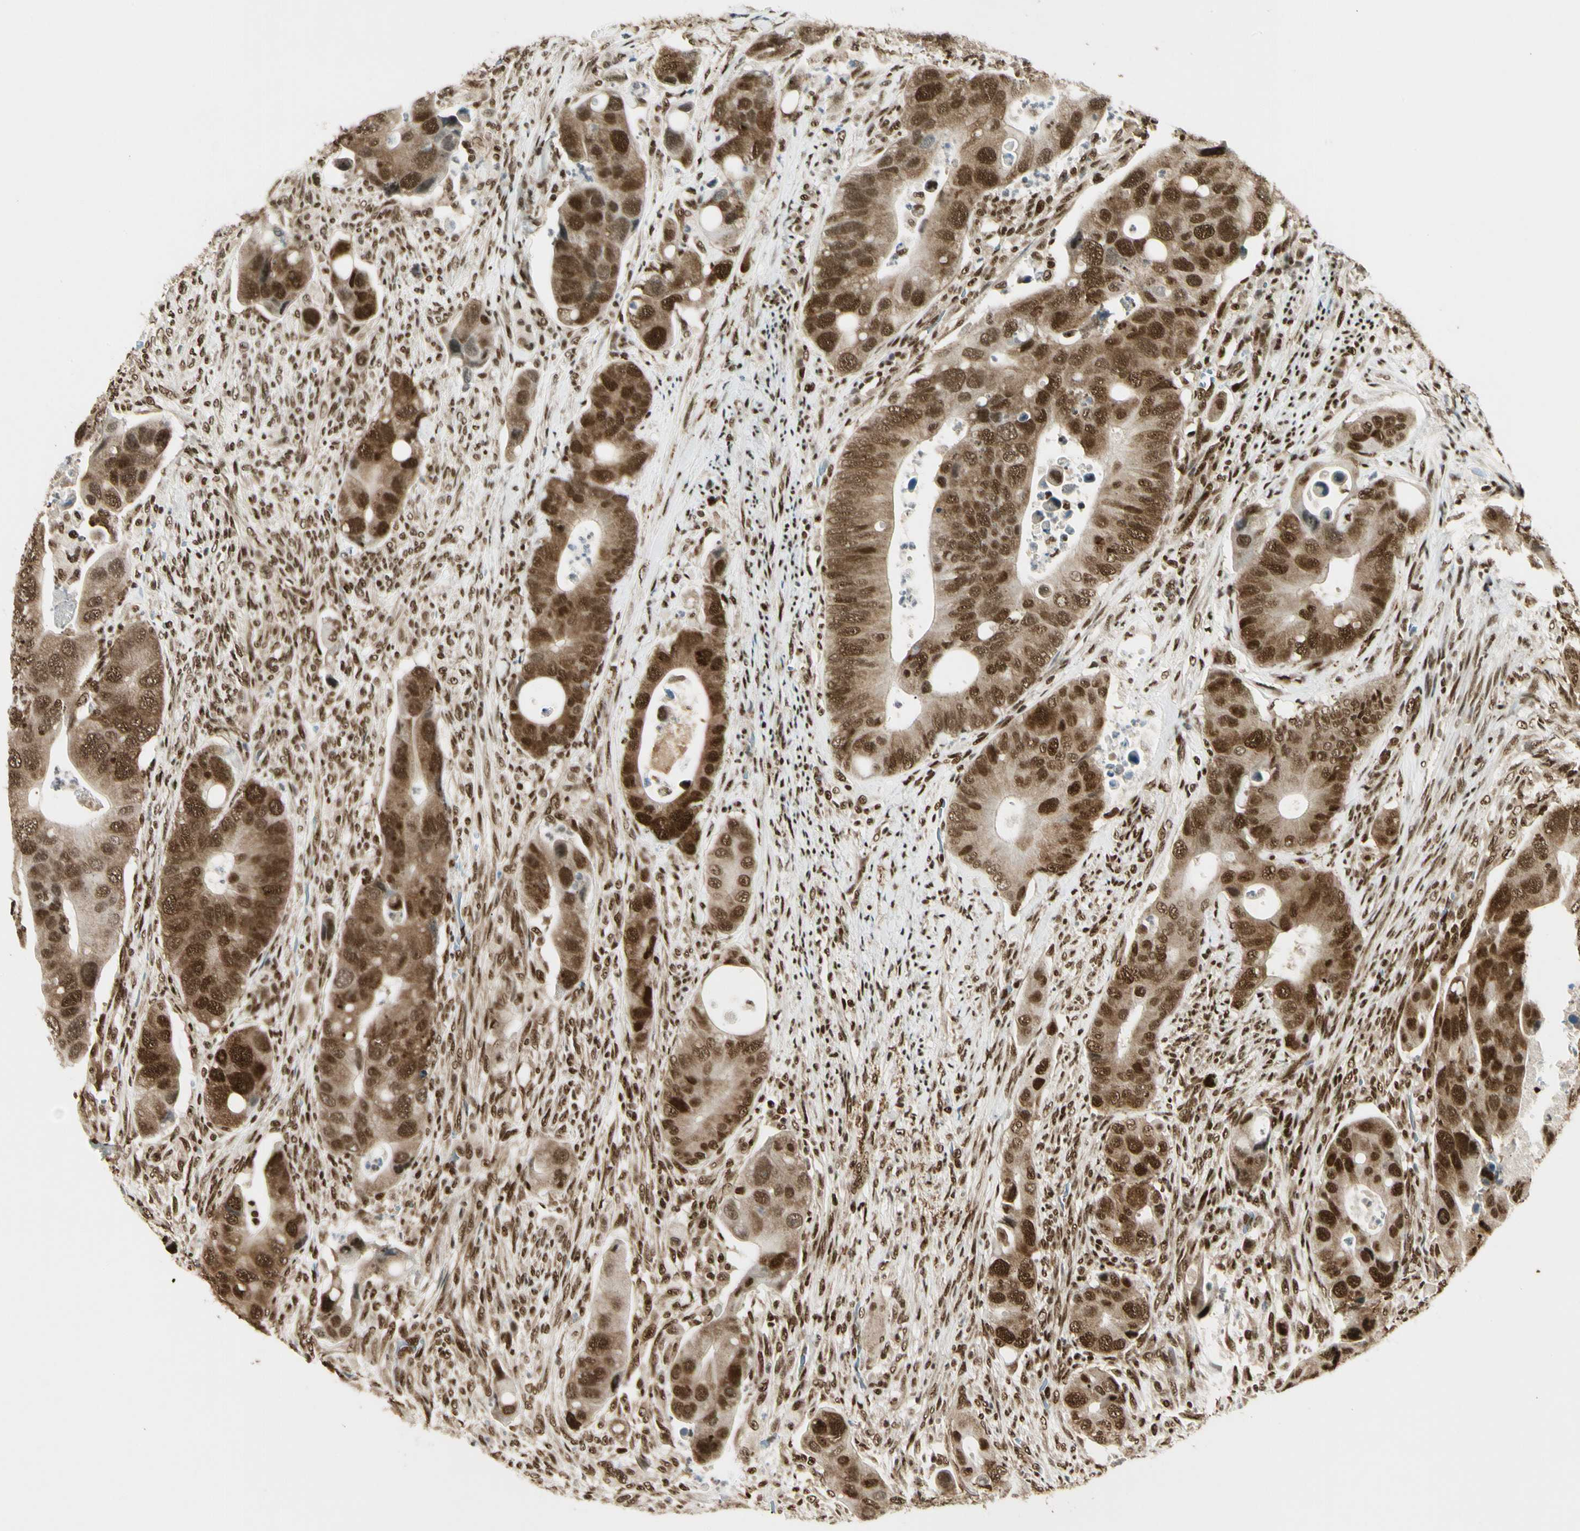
{"staining": {"intensity": "strong", "quantity": ">75%", "location": "cytoplasmic/membranous,nuclear"}, "tissue": "colorectal cancer", "cell_type": "Tumor cells", "image_type": "cancer", "snomed": [{"axis": "morphology", "description": "Adenocarcinoma, NOS"}, {"axis": "topography", "description": "Rectum"}], "caption": "Immunohistochemical staining of human adenocarcinoma (colorectal) displays high levels of strong cytoplasmic/membranous and nuclear protein positivity in about >75% of tumor cells. The staining was performed using DAB (3,3'-diaminobenzidine), with brown indicating positive protein expression. Nuclei are stained blue with hematoxylin.", "gene": "FUS", "patient": {"sex": "female", "age": 57}}